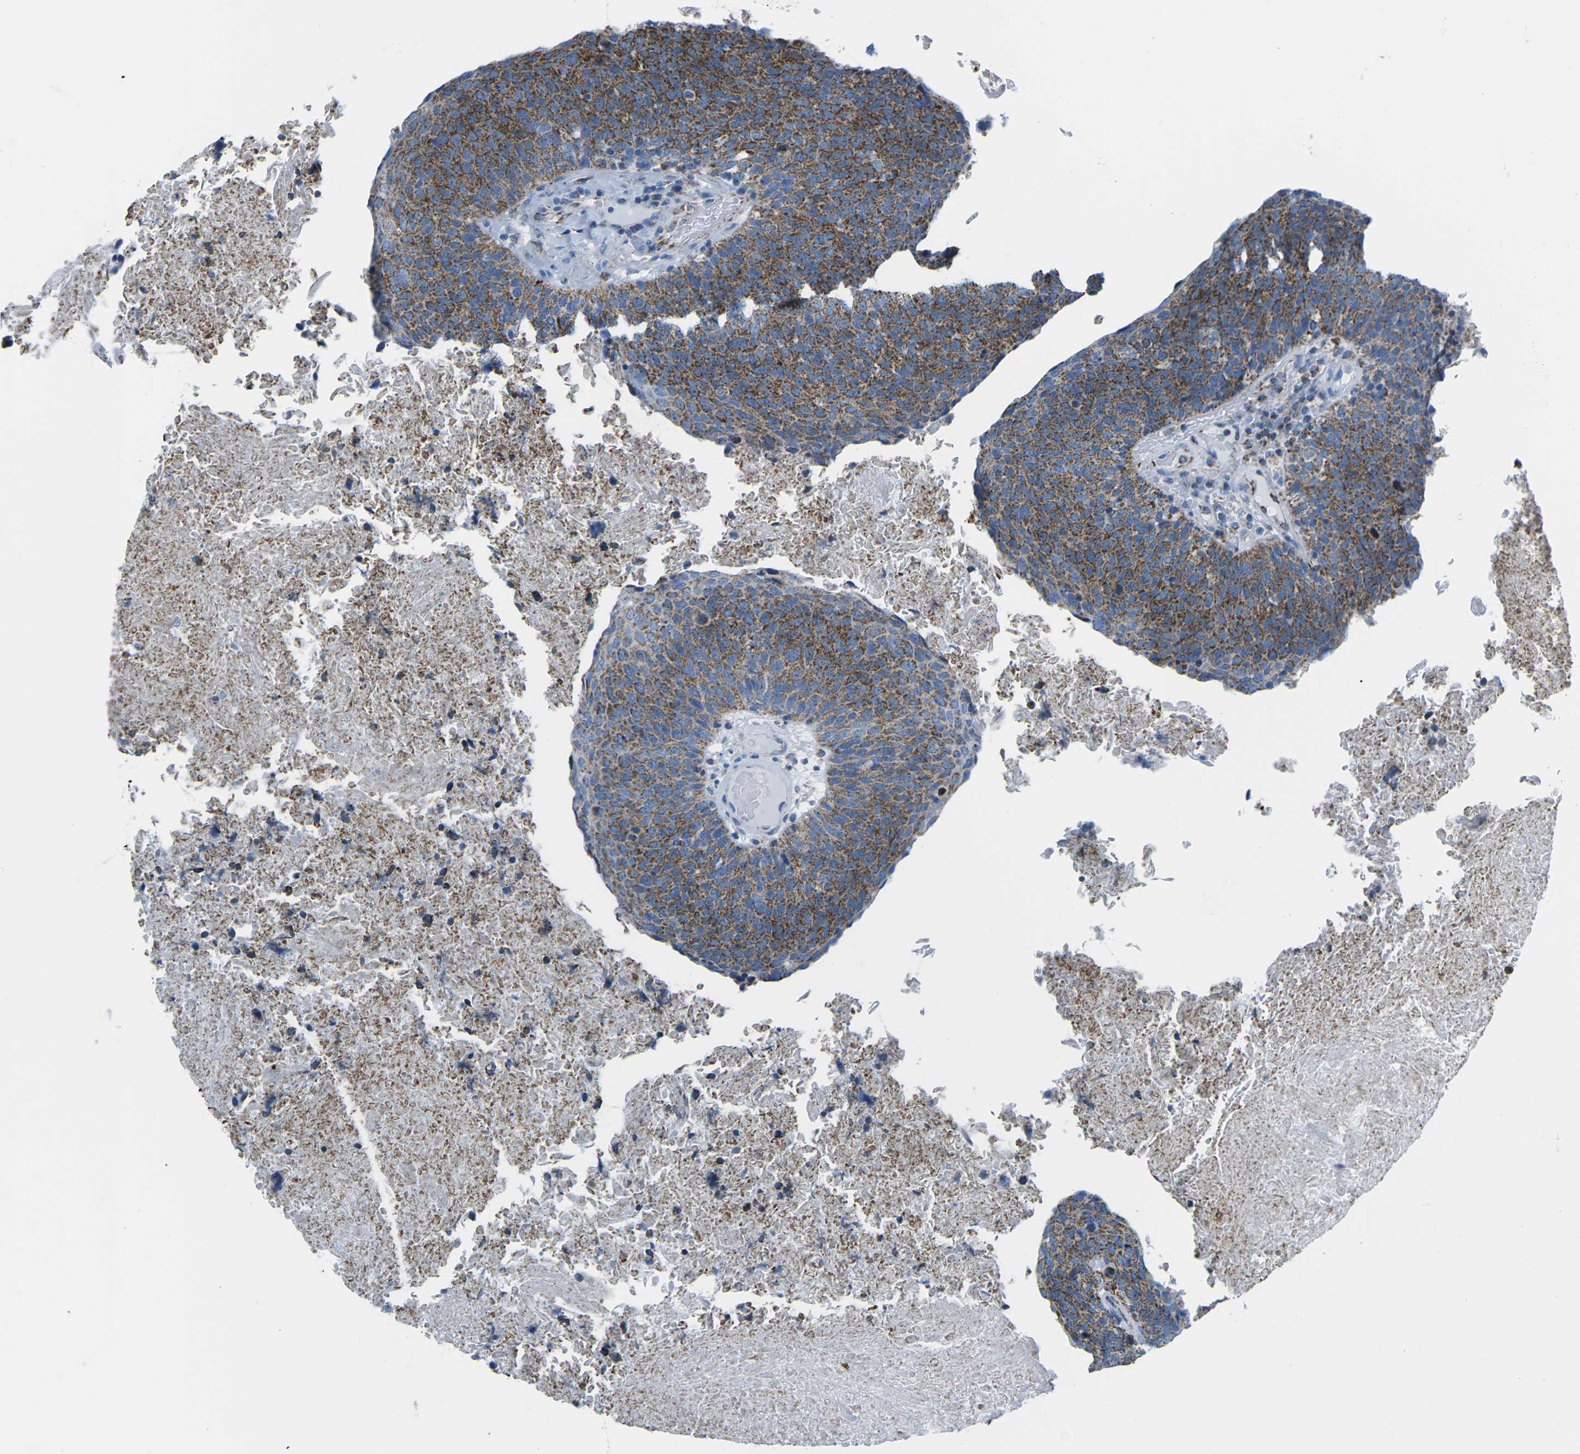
{"staining": {"intensity": "strong", "quantity": ">75%", "location": "cytoplasmic/membranous"}, "tissue": "head and neck cancer", "cell_type": "Tumor cells", "image_type": "cancer", "snomed": [{"axis": "morphology", "description": "Squamous cell carcinoma, NOS"}, {"axis": "morphology", "description": "Squamous cell carcinoma, metastatic, NOS"}, {"axis": "topography", "description": "Lymph node"}, {"axis": "topography", "description": "Head-Neck"}], "caption": "Head and neck cancer stained with DAB (3,3'-diaminobenzidine) immunohistochemistry (IHC) displays high levels of strong cytoplasmic/membranous expression in approximately >75% of tumor cells.", "gene": "COX6C", "patient": {"sex": "male", "age": 62}}